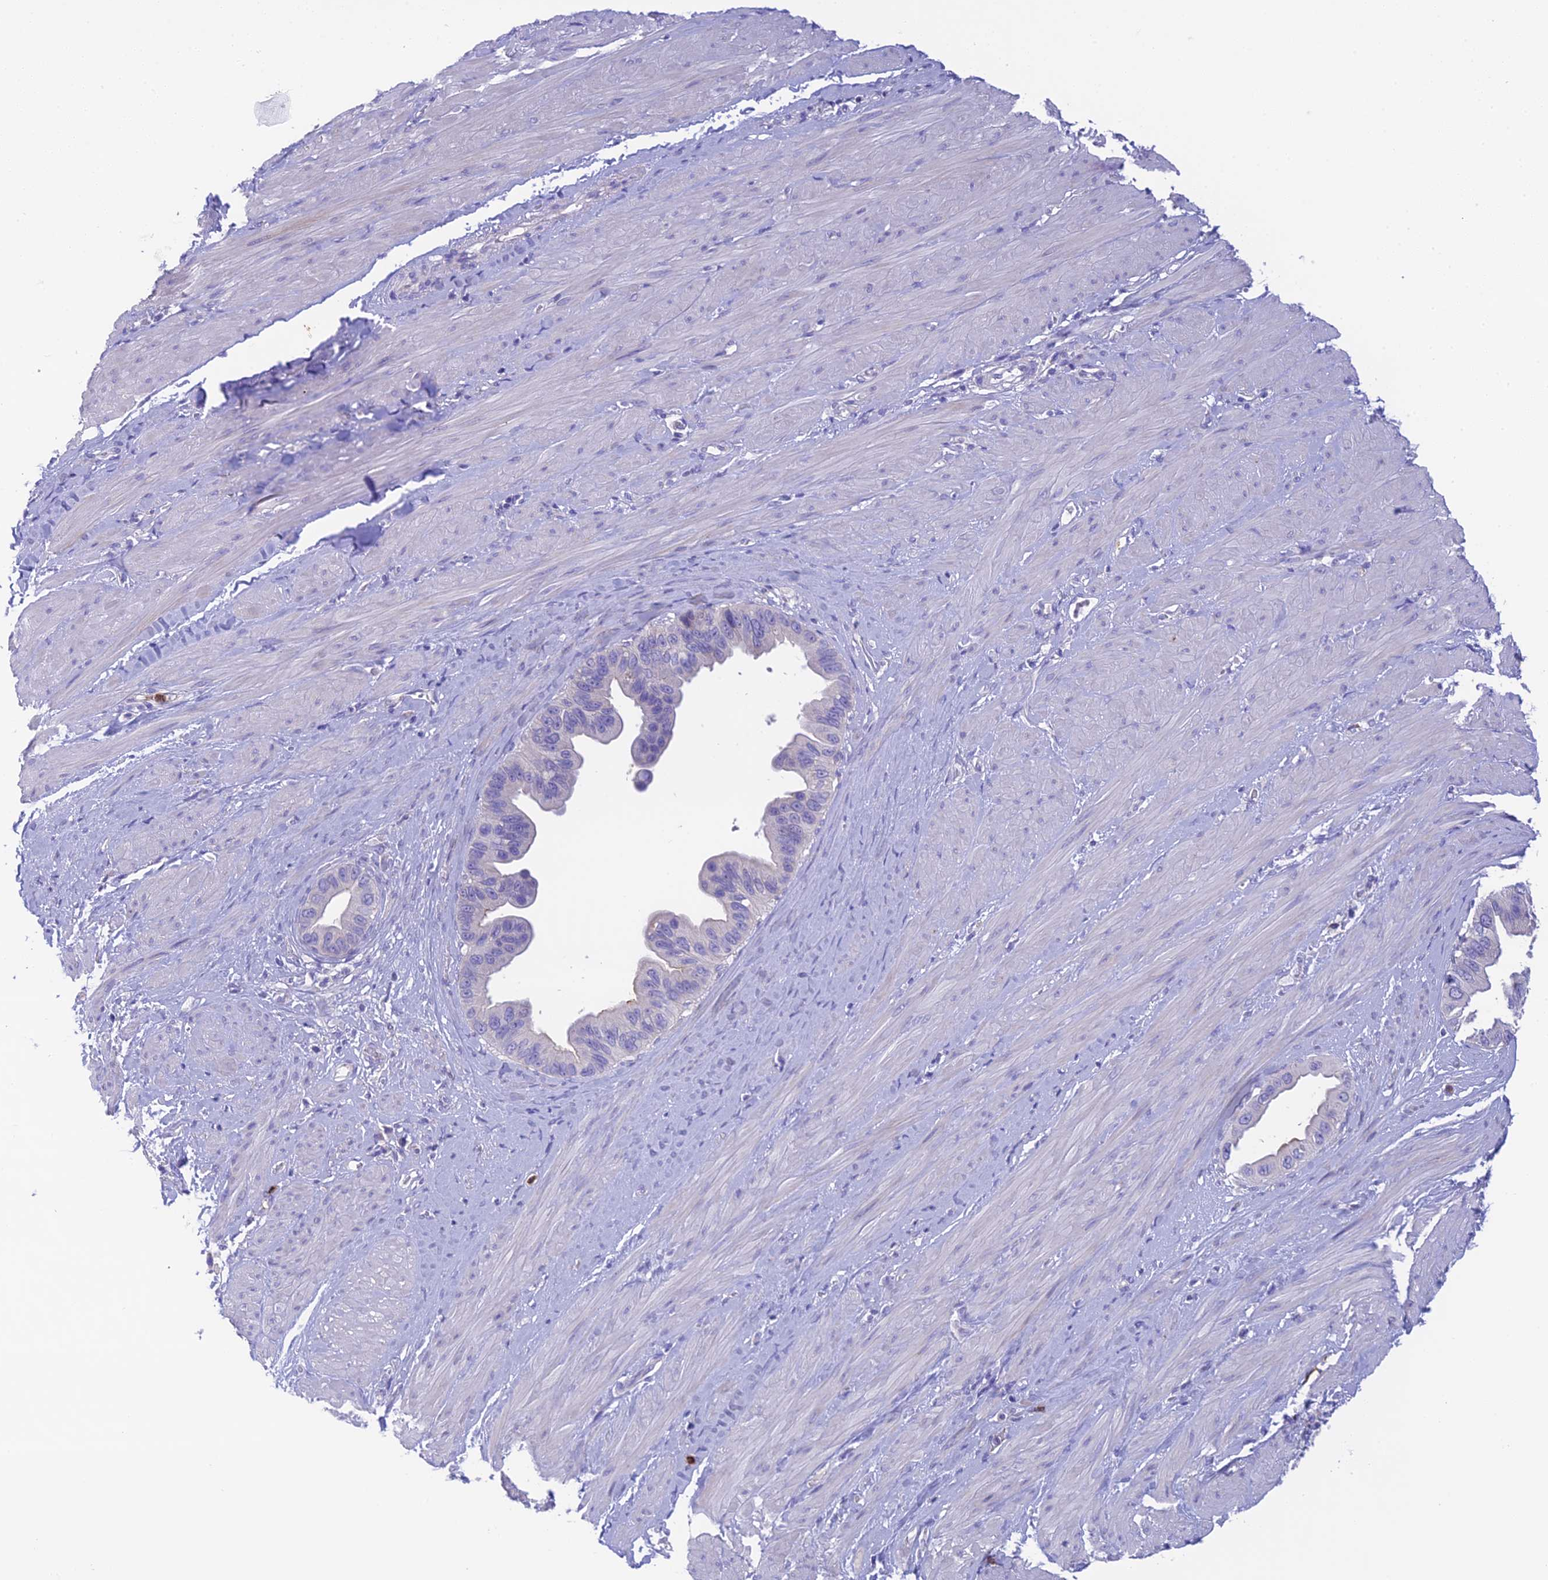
{"staining": {"intensity": "negative", "quantity": "none", "location": "none"}, "tissue": "pancreatic cancer", "cell_type": "Tumor cells", "image_type": "cancer", "snomed": [{"axis": "morphology", "description": "Adenocarcinoma, NOS"}, {"axis": "topography", "description": "Pancreas"}], "caption": "This image is of pancreatic adenocarcinoma stained with immunohistochemistry to label a protein in brown with the nuclei are counter-stained blue. There is no staining in tumor cells.", "gene": "KIAA0408", "patient": {"sex": "female", "age": 56}}